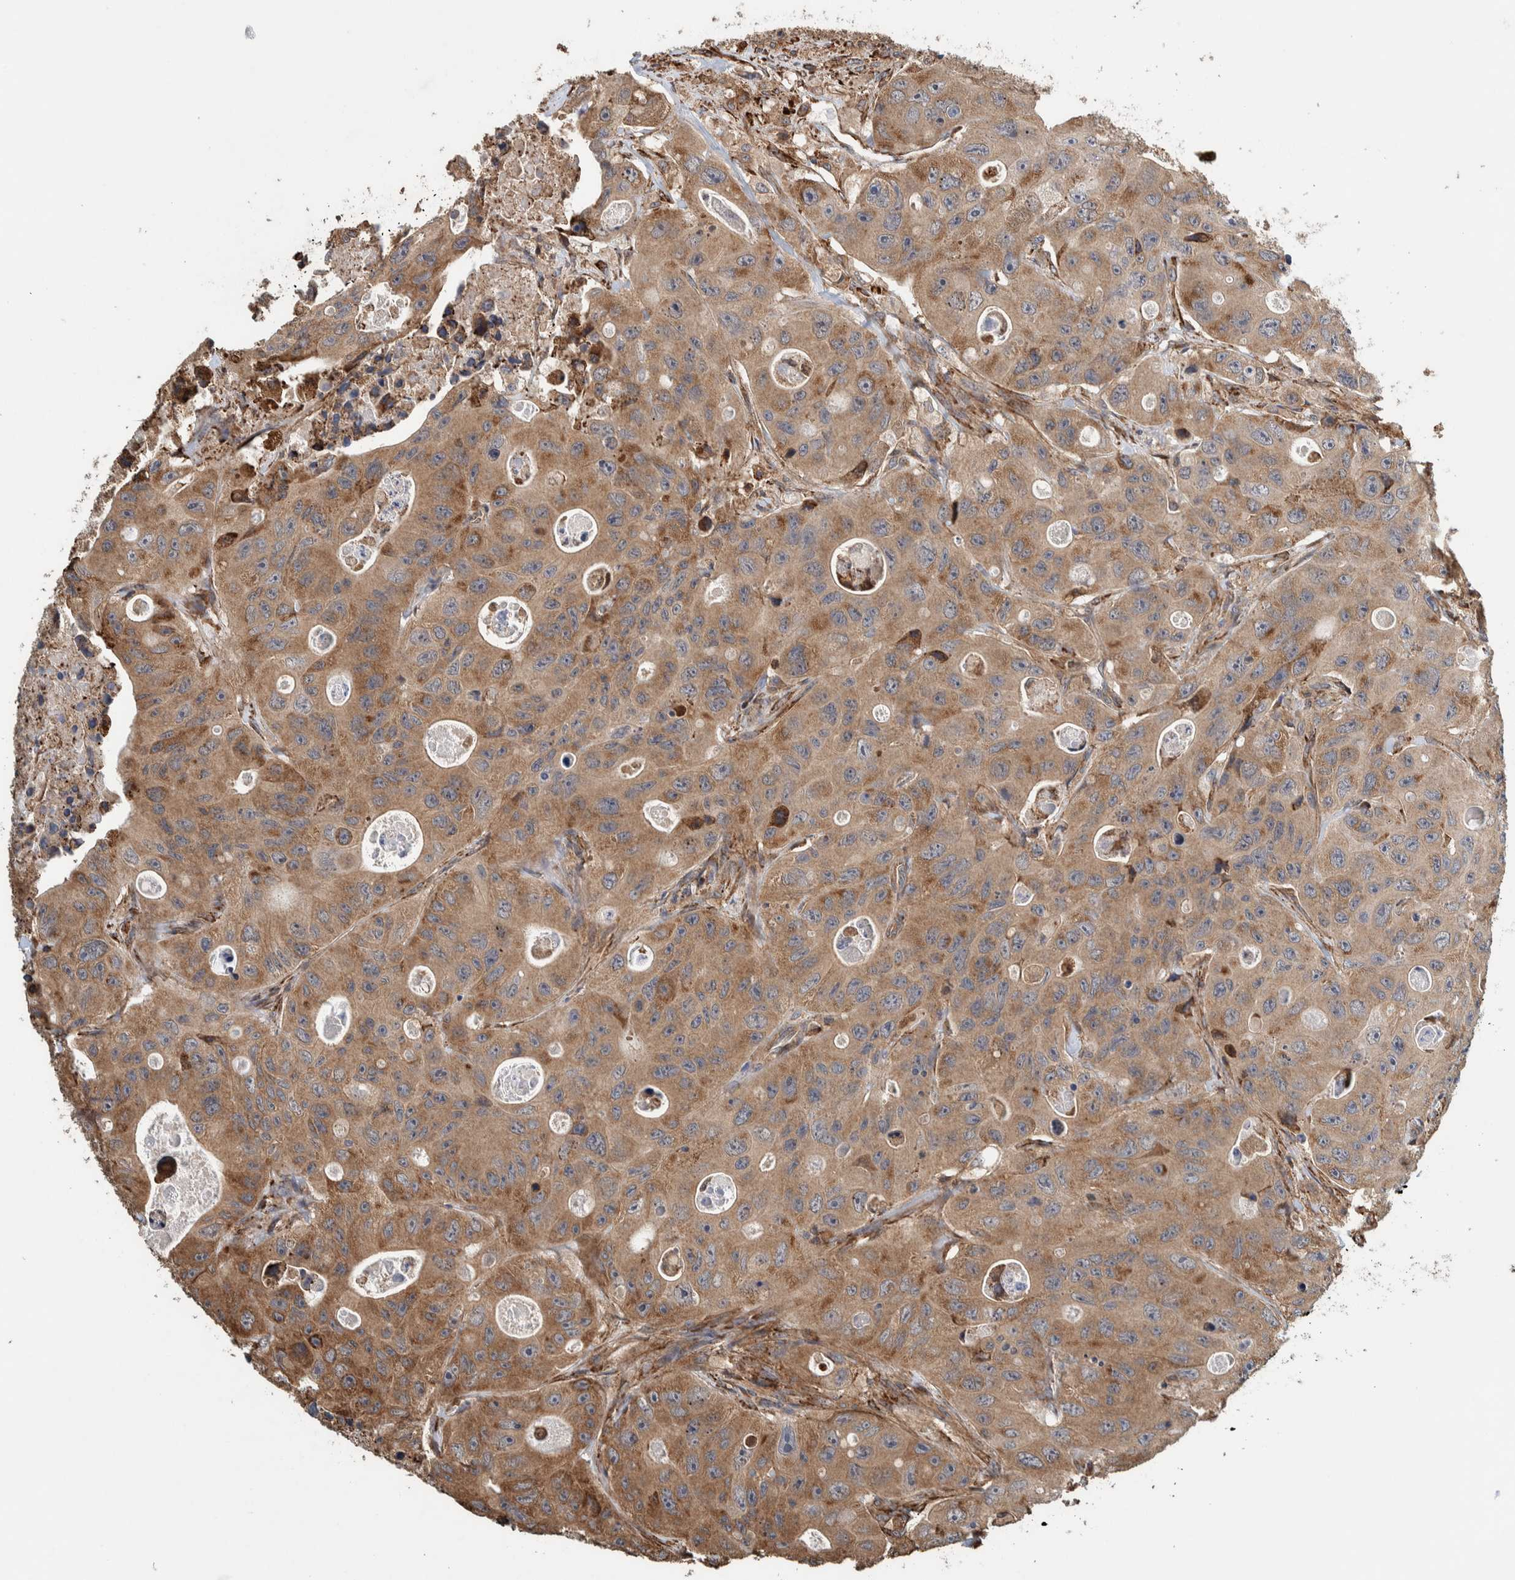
{"staining": {"intensity": "moderate", "quantity": ">75%", "location": "cytoplasmic/membranous"}, "tissue": "colorectal cancer", "cell_type": "Tumor cells", "image_type": "cancer", "snomed": [{"axis": "morphology", "description": "Adenocarcinoma, NOS"}, {"axis": "topography", "description": "Colon"}], "caption": "Immunohistochemistry (IHC) of human colorectal adenocarcinoma reveals medium levels of moderate cytoplasmic/membranous expression in about >75% of tumor cells.", "gene": "PLA2G3", "patient": {"sex": "female", "age": 46}}